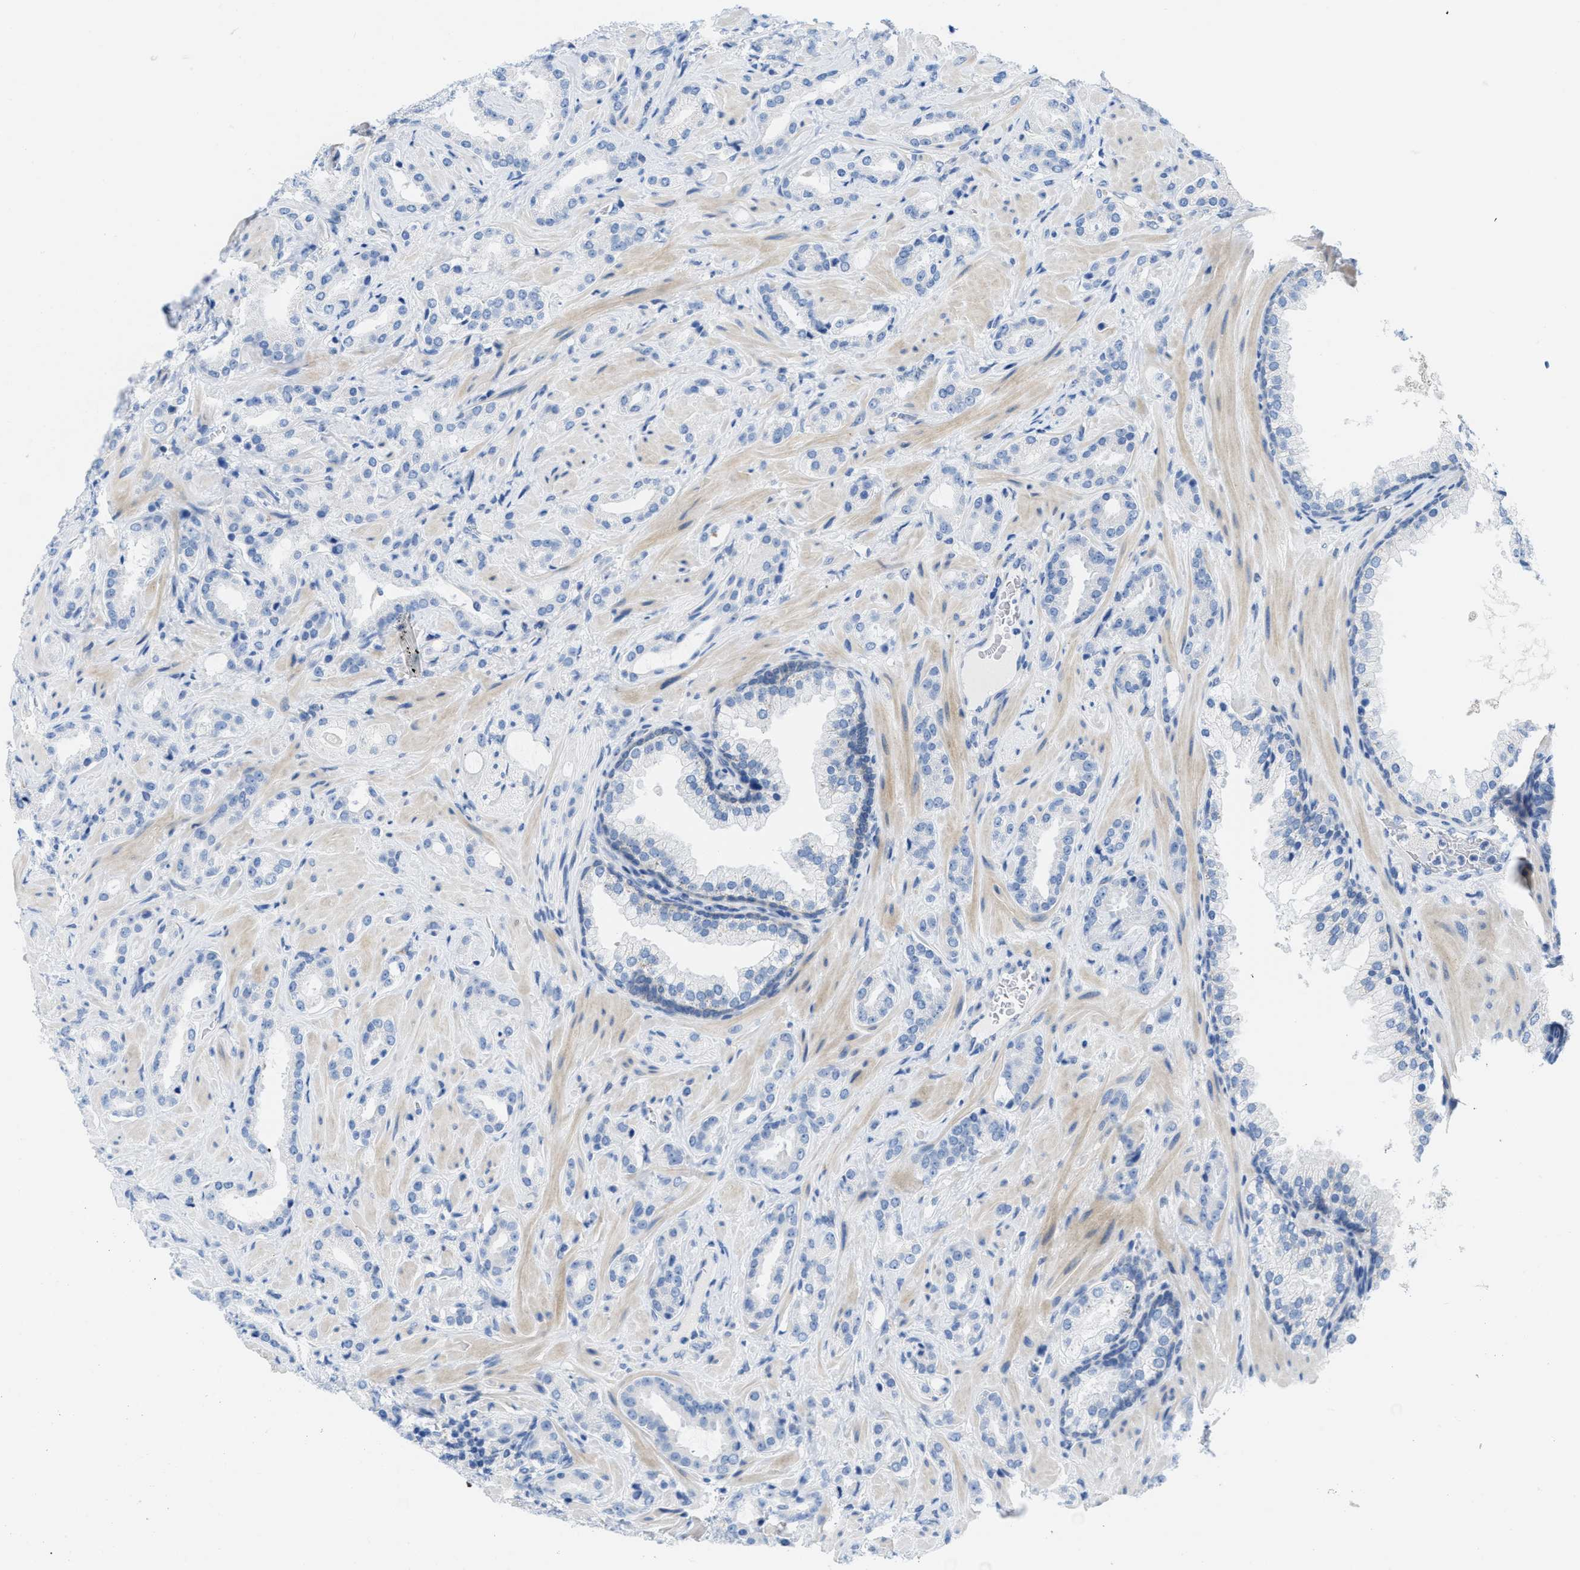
{"staining": {"intensity": "negative", "quantity": "none", "location": "none"}, "tissue": "prostate cancer", "cell_type": "Tumor cells", "image_type": "cancer", "snomed": [{"axis": "morphology", "description": "Adenocarcinoma, High grade"}, {"axis": "topography", "description": "Prostate"}], "caption": "Immunohistochemistry (IHC) micrograph of prostate high-grade adenocarcinoma stained for a protein (brown), which exhibits no expression in tumor cells.", "gene": "PTDSS1", "patient": {"sex": "male", "age": 64}}